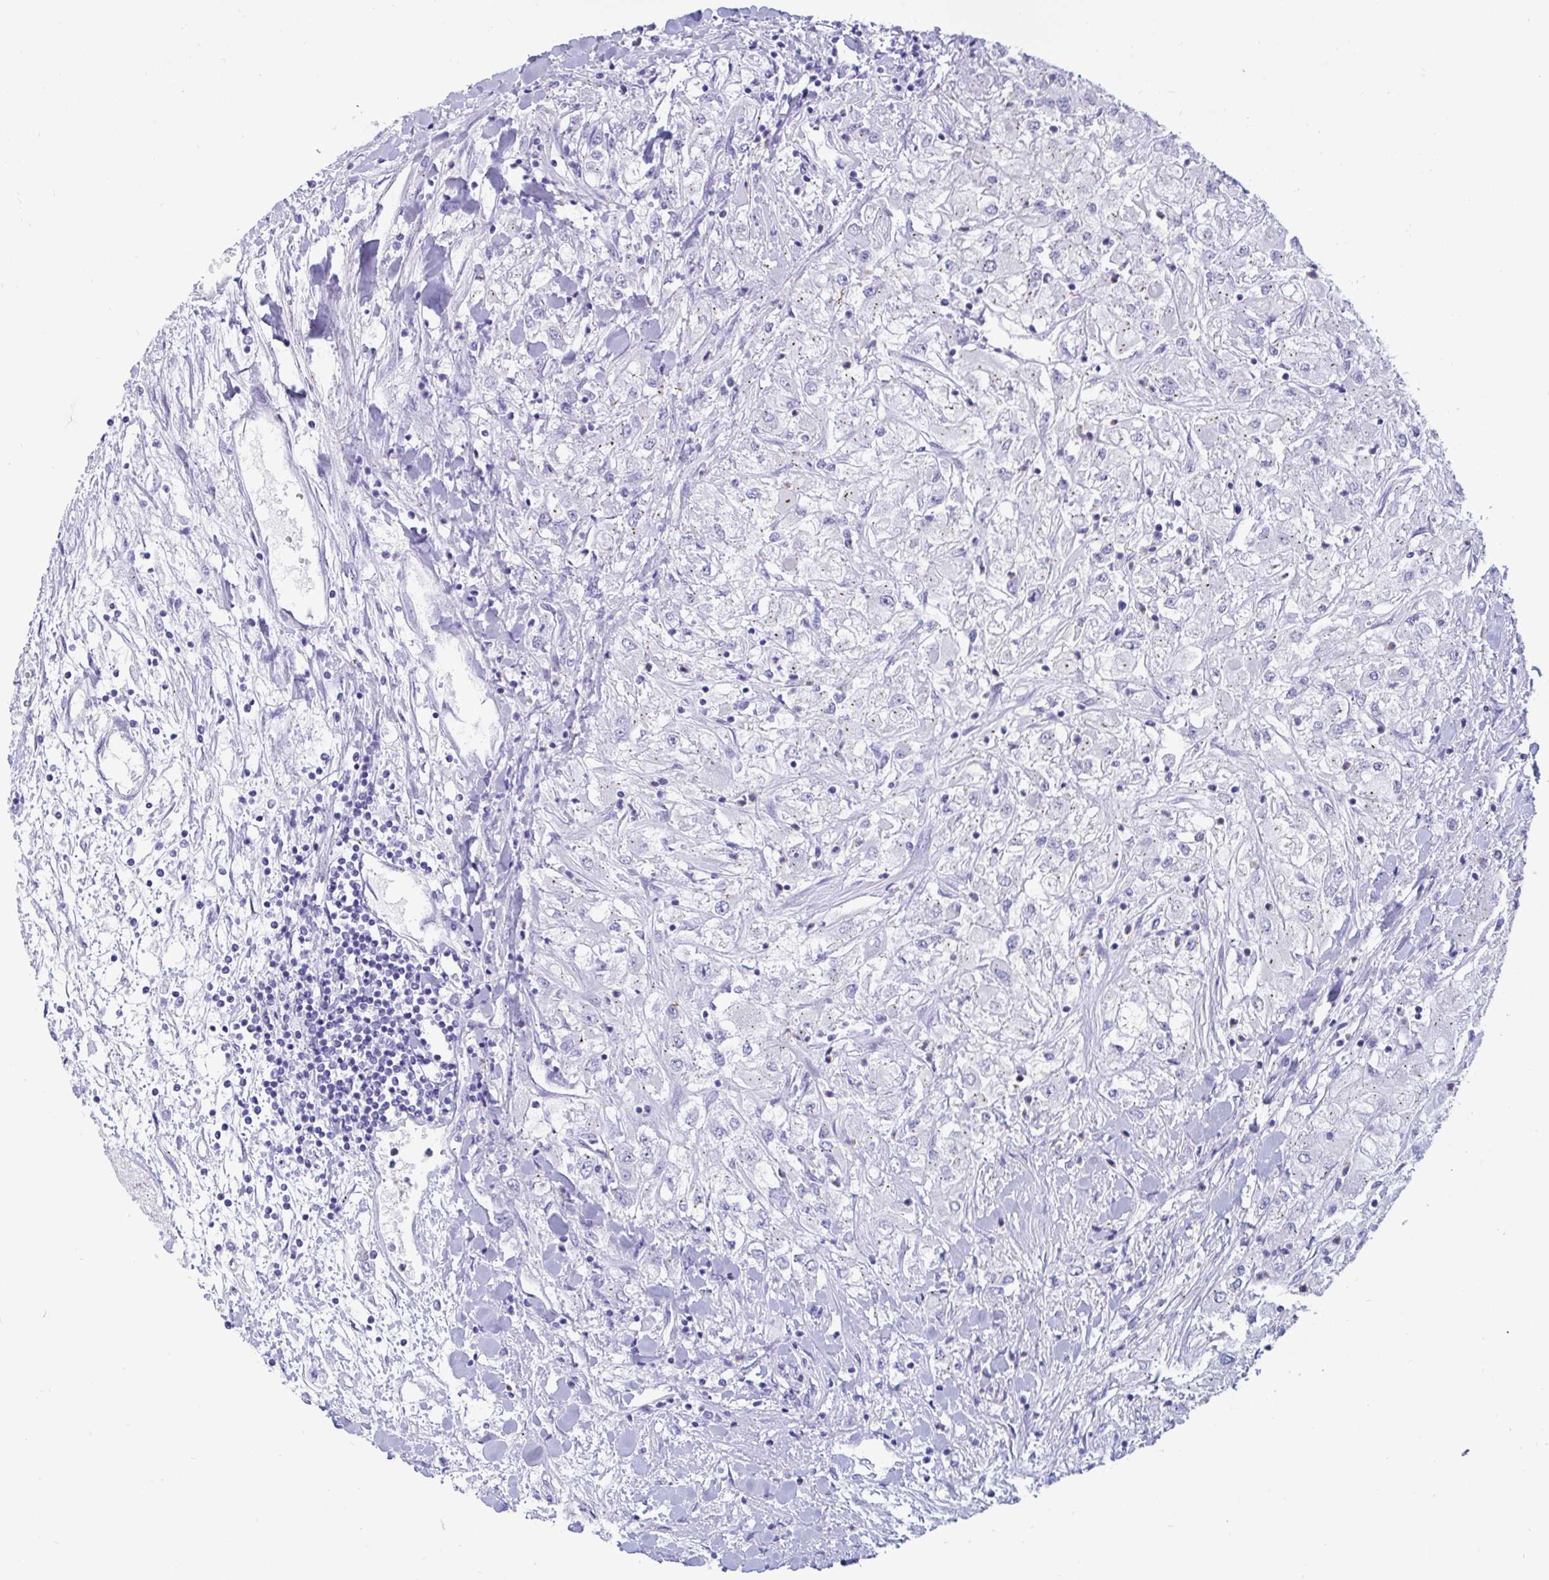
{"staining": {"intensity": "negative", "quantity": "none", "location": "none"}, "tissue": "renal cancer", "cell_type": "Tumor cells", "image_type": "cancer", "snomed": [{"axis": "morphology", "description": "Adenocarcinoma, NOS"}, {"axis": "topography", "description": "Kidney"}], "caption": "IHC of human renal cancer exhibits no positivity in tumor cells.", "gene": "RNASE3", "patient": {"sex": "male", "age": 80}}